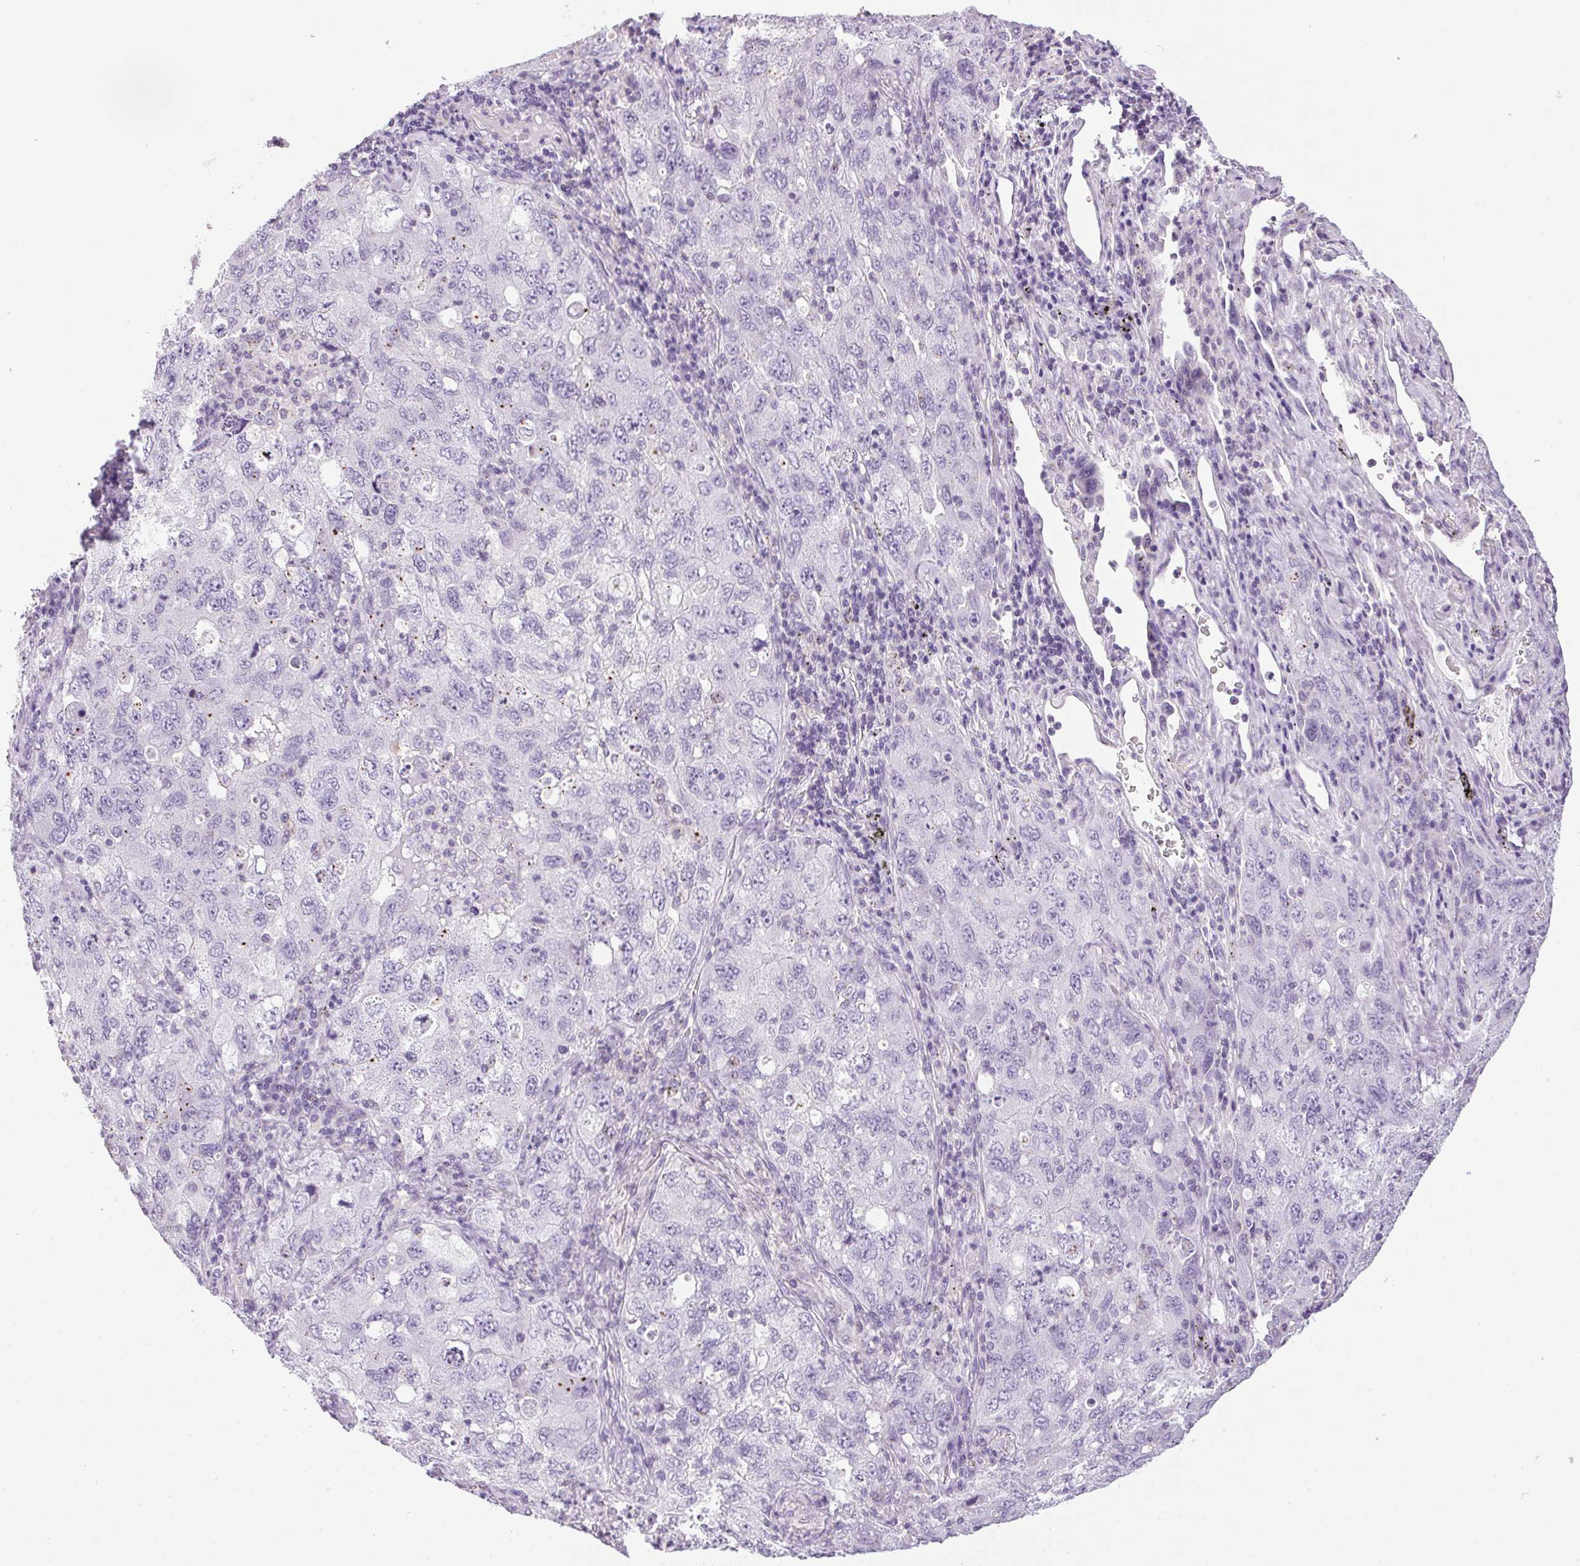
{"staining": {"intensity": "negative", "quantity": "none", "location": "none"}, "tissue": "lung cancer", "cell_type": "Tumor cells", "image_type": "cancer", "snomed": [{"axis": "morphology", "description": "Adenocarcinoma, NOS"}, {"axis": "topography", "description": "Lung"}], "caption": "Immunohistochemistry micrograph of neoplastic tissue: adenocarcinoma (lung) stained with DAB shows no significant protein staining in tumor cells.", "gene": "TMEM88B", "patient": {"sex": "female", "age": 57}}